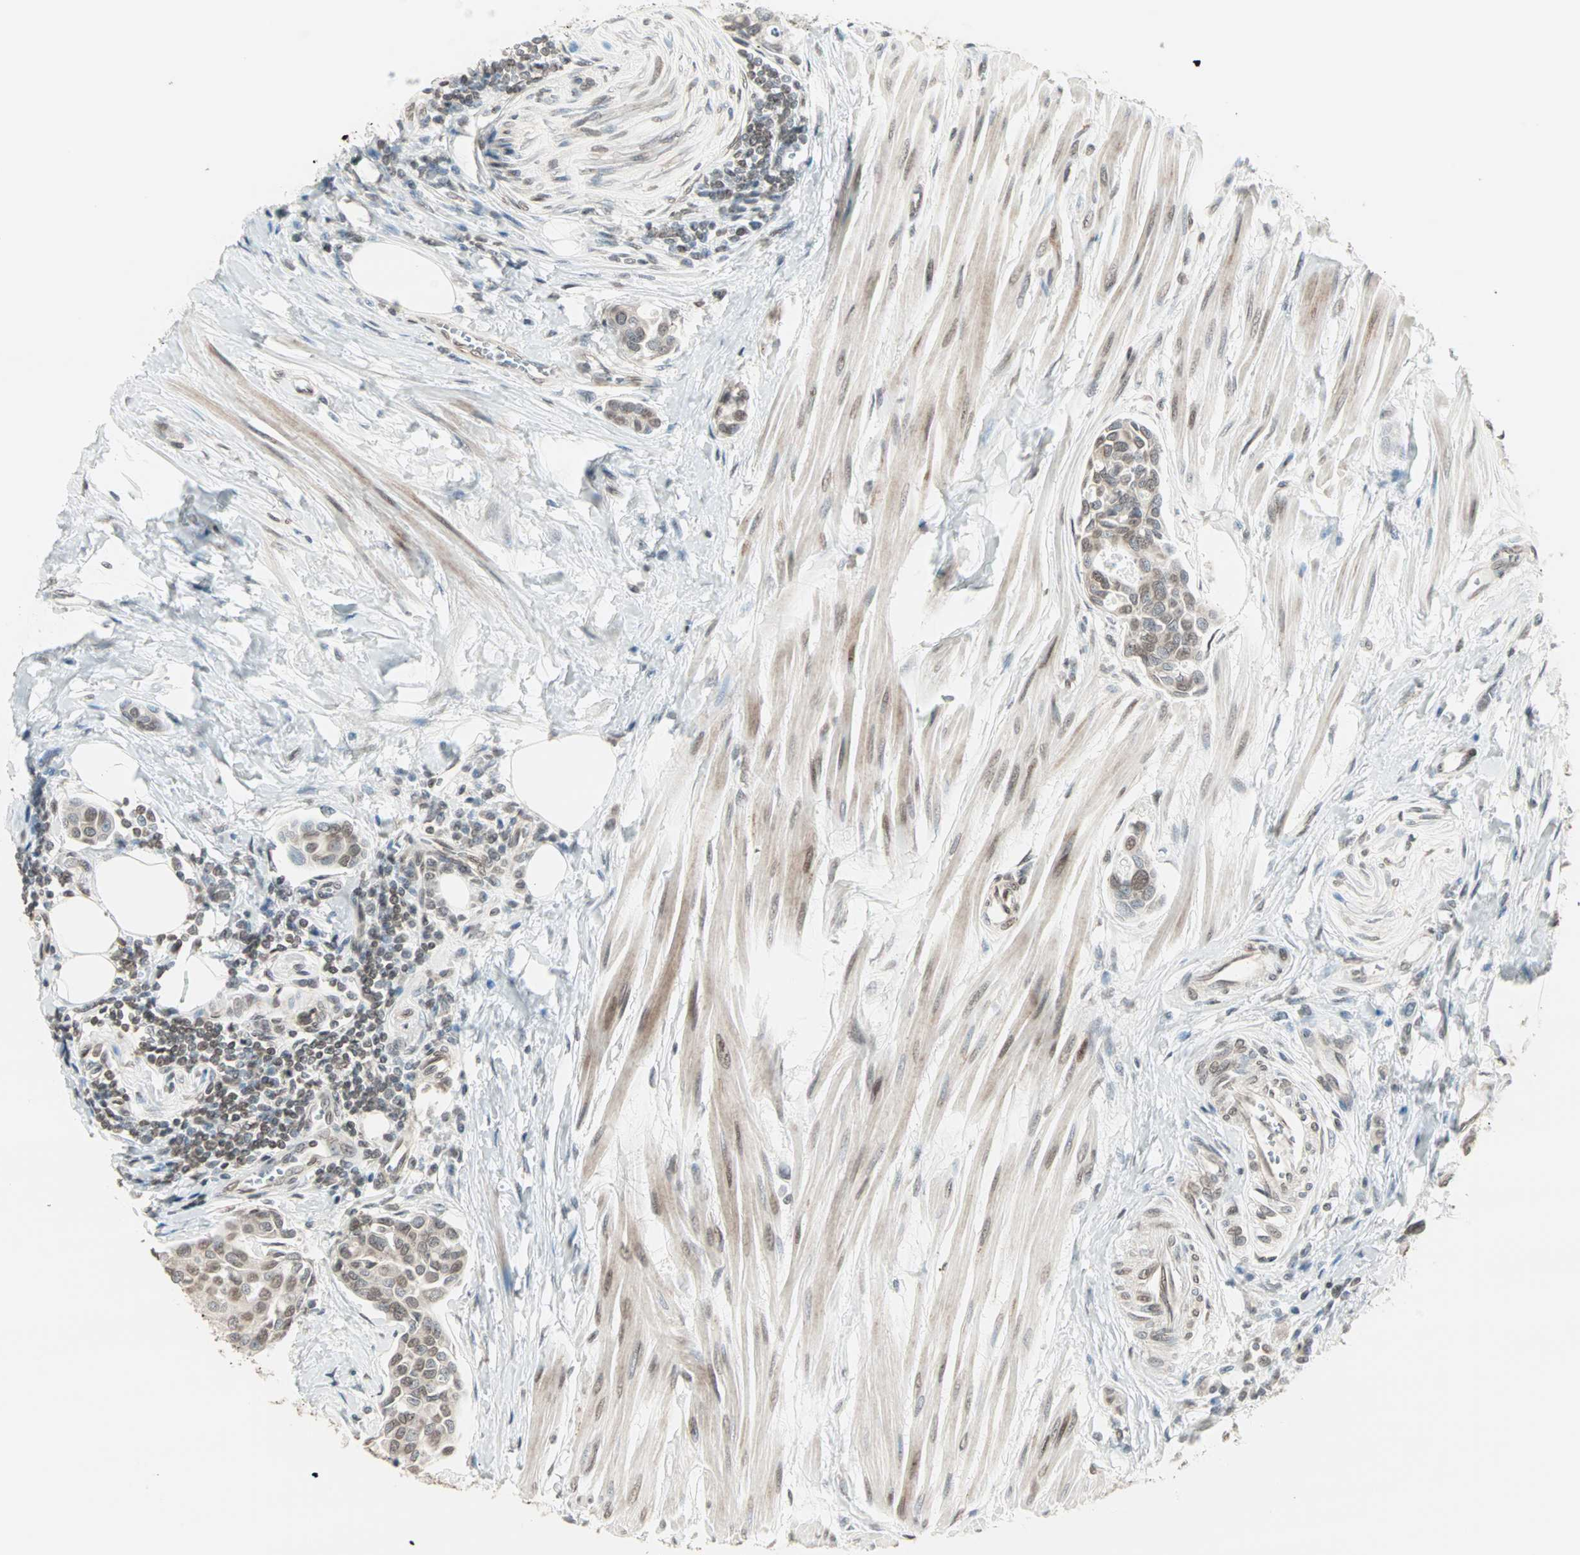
{"staining": {"intensity": "weak", "quantity": "25%-75%", "location": "cytoplasmic/membranous,nuclear"}, "tissue": "urothelial cancer", "cell_type": "Tumor cells", "image_type": "cancer", "snomed": [{"axis": "morphology", "description": "Urothelial carcinoma, High grade"}, {"axis": "topography", "description": "Urinary bladder"}], "caption": "Urothelial carcinoma (high-grade) was stained to show a protein in brown. There is low levels of weak cytoplasmic/membranous and nuclear positivity in approximately 25%-75% of tumor cells. Using DAB (3,3'-diaminobenzidine) (brown) and hematoxylin (blue) stains, captured at high magnification using brightfield microscopy.", "gene": "CBLC", "patient": {"sex": "male", "age": 78}}